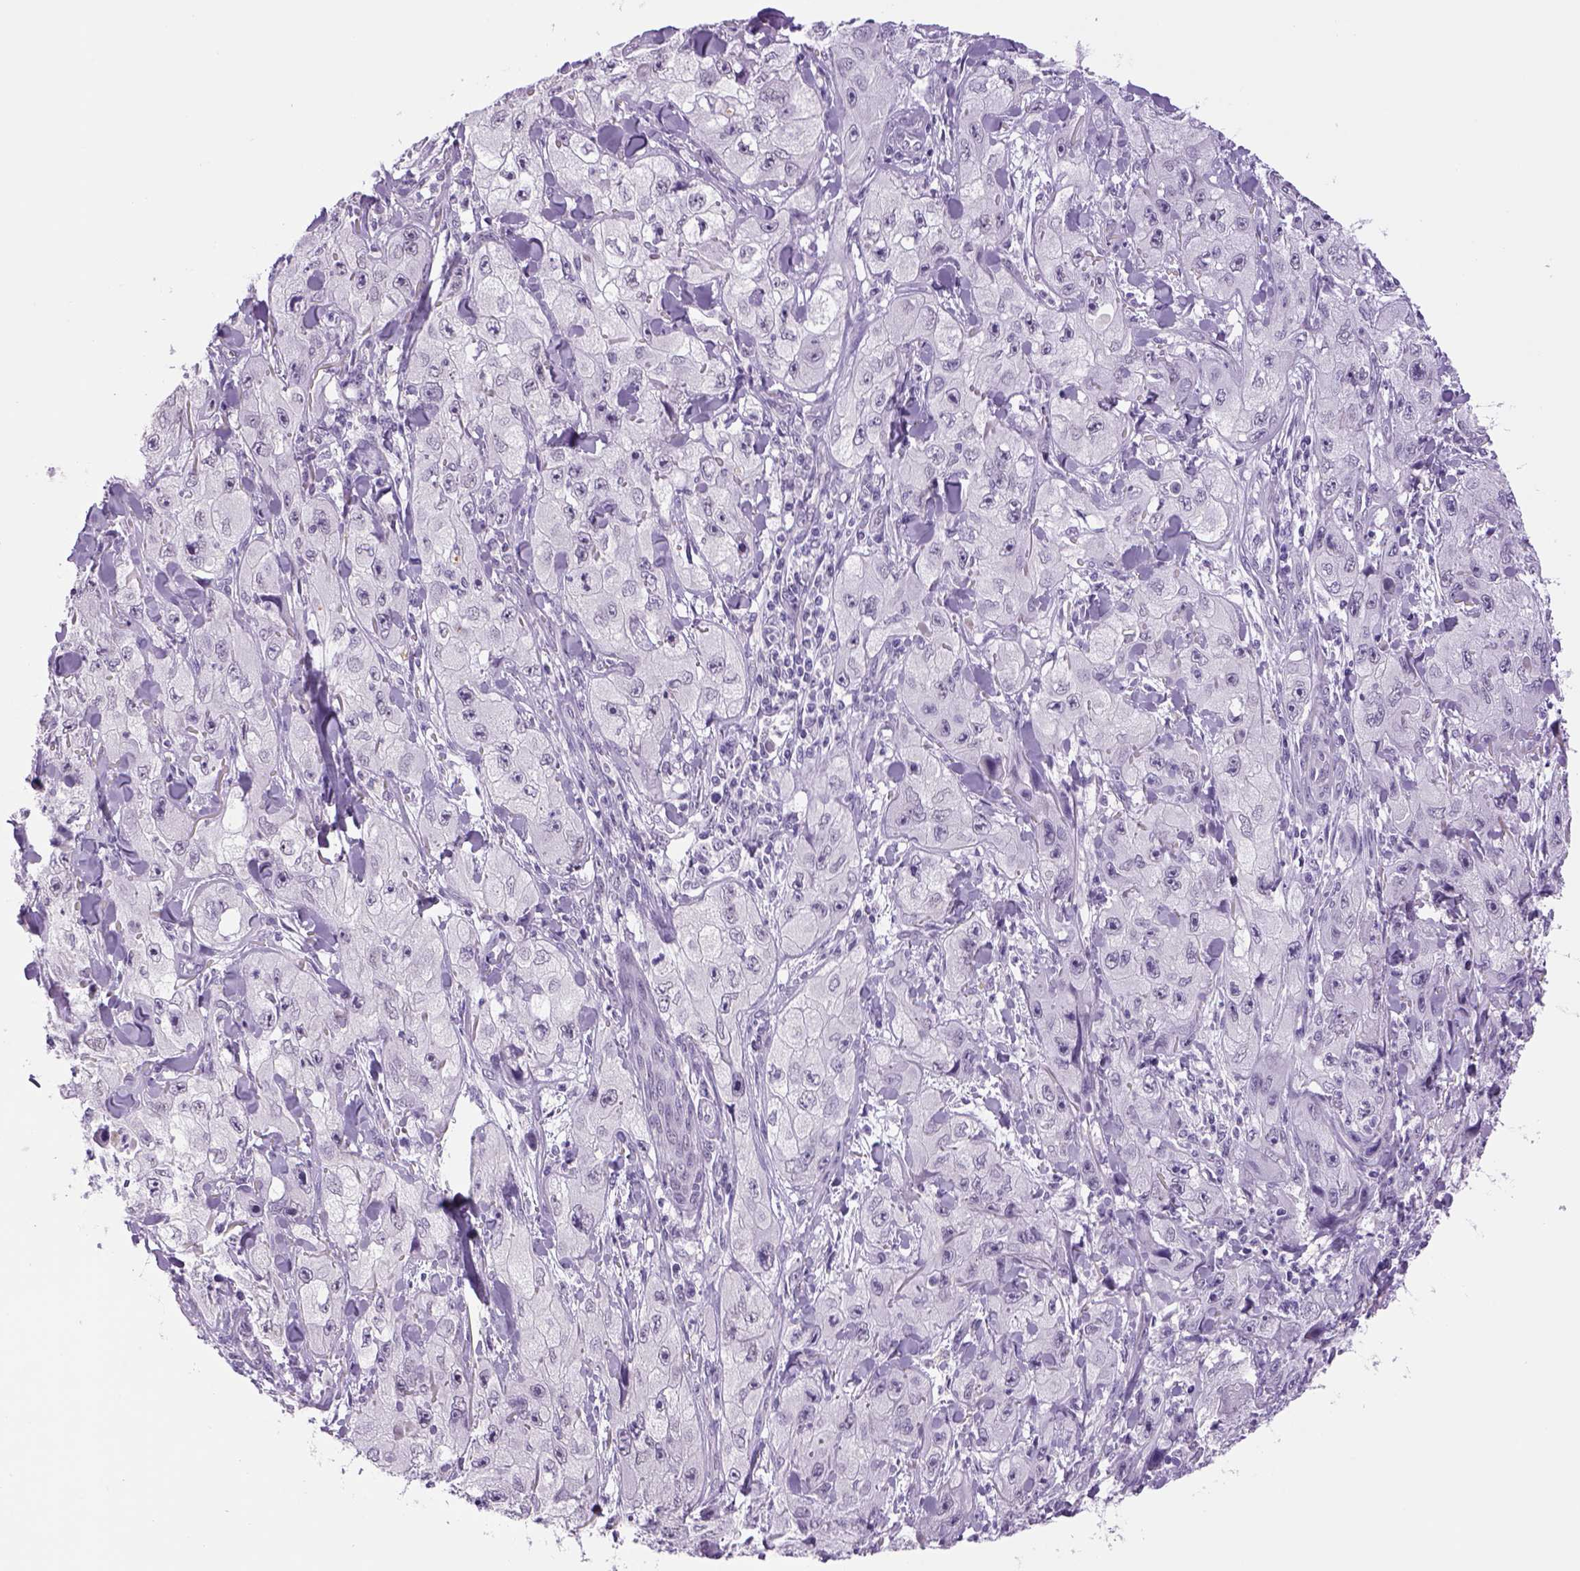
{"staining": {"intensity": "negative", "quantity": "none", "location": "none"}, "tissue": "skin cancer", "cell_type": "Tumor cells", "image_type": "cancer", "snomed": [{"axis": "morphology", "description": "Squamous cell carcinoma, NOS"}, {"axis": "topography", "description": "Skin"}, {"axis": "topography", "description": "Subcutis"}], "caption": "The immunohistochemistry (IHC) histopathology image has no significant expression in tumor cells of skin squamous cell carcinoma tissue. (DAB (3,3'-diaminobenzidine) immunohistochemistry (IHC), high magnification).", "gene": "DBH", "patient": {"sex": "male", "age": 73}}